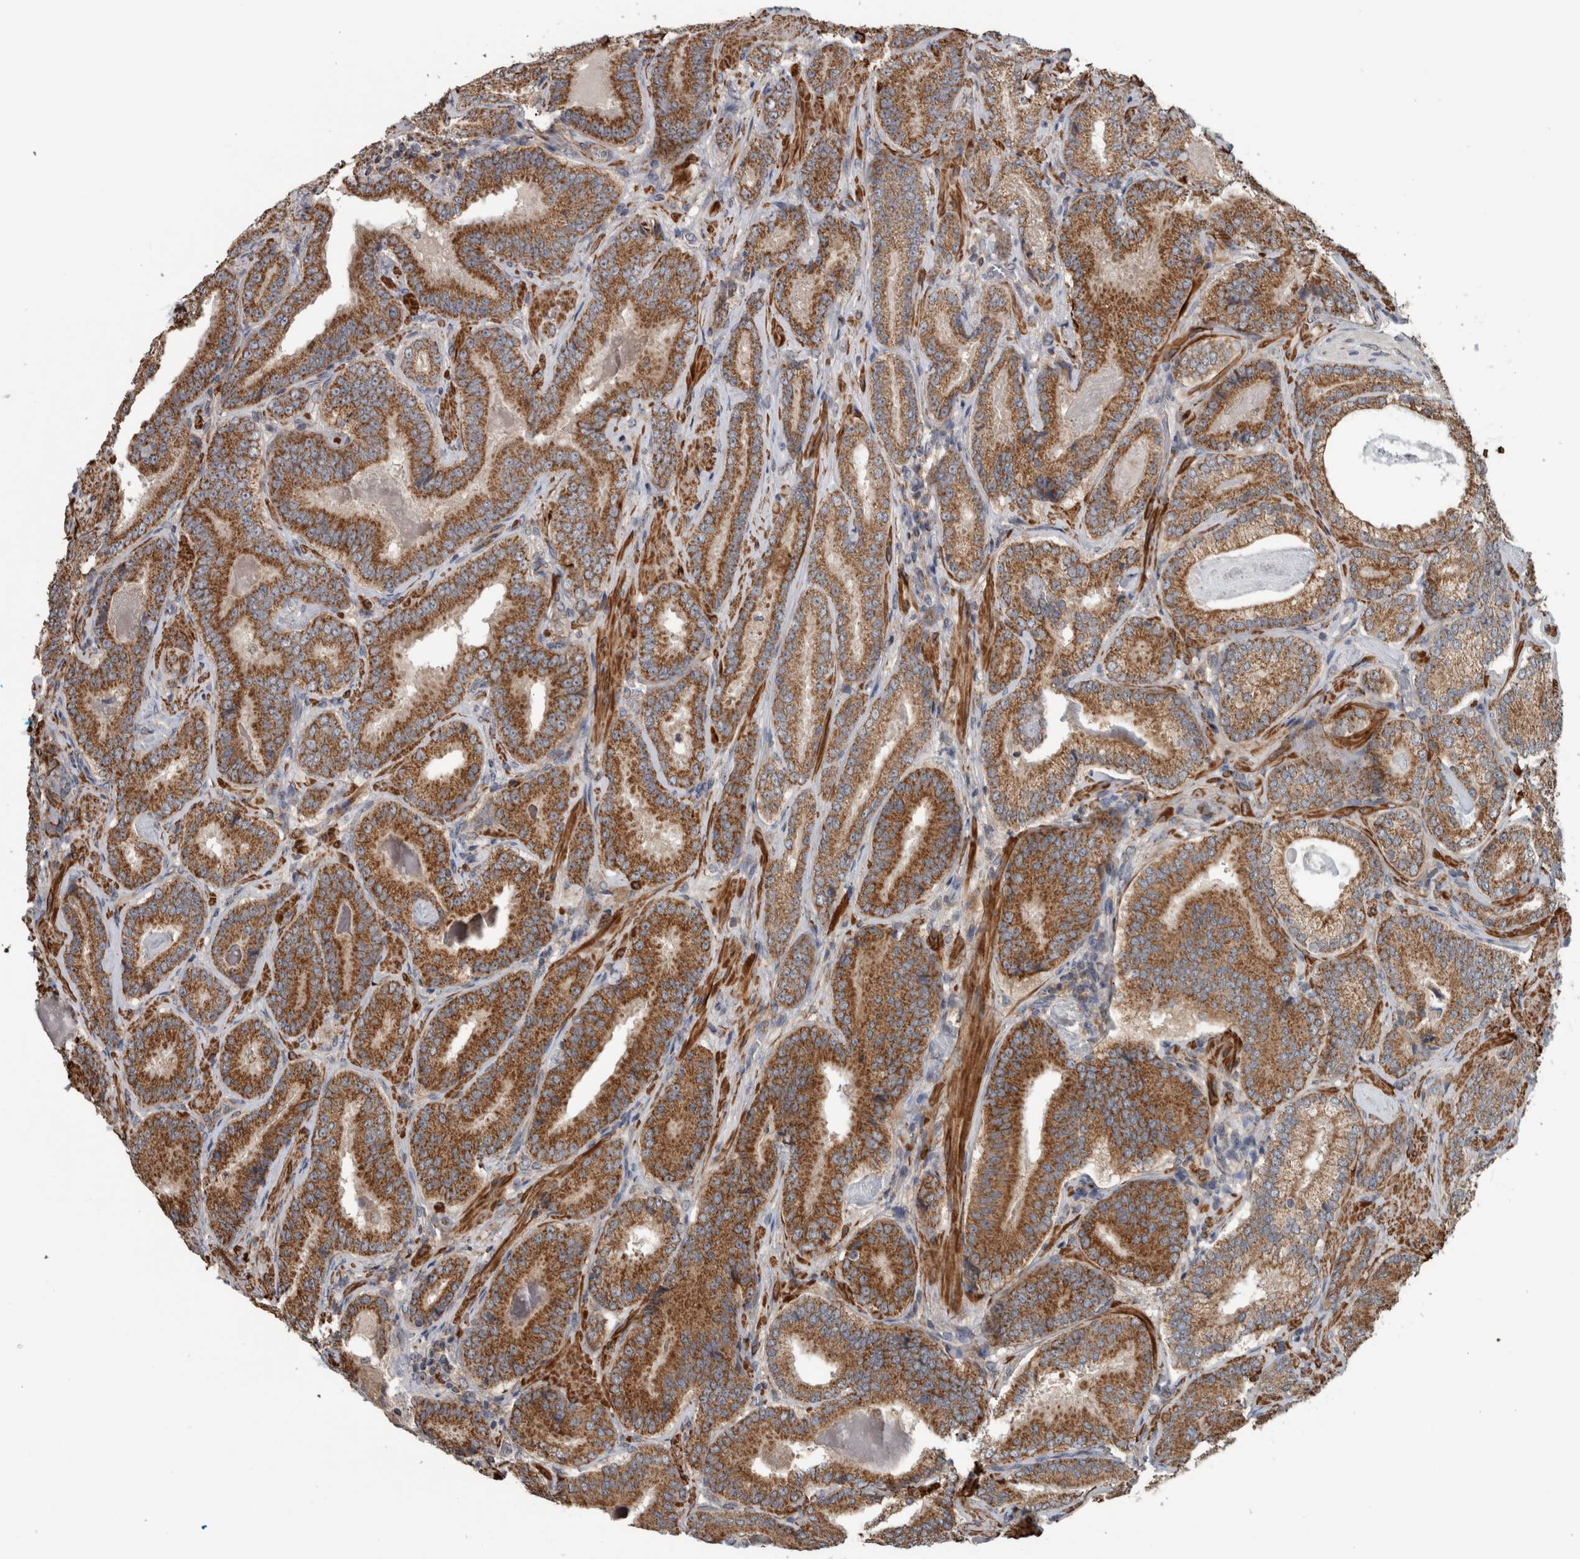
{"staining": {"intensity": "strong", "quantity": ">75%", "location": "cytoplasmic/membranous"}, "tissue": "prostate cancer", "cell_type": "Tumor cells", "image_type": "cancer", "snomed": [{"axis": "morphology", "description": "Adenocarcinoma, Low grade"}, {"axis": "topography", "description": "Prostate"}], "caption": "Human low-grade adenocarcinoma (prostate) stained for a protein (brown) reveals strong cytoplasmic/membranous positive expression in approximately >75% of tumor cells.", "gene": "ARMC1", "patient": {"sex": "male", "age": 51}}